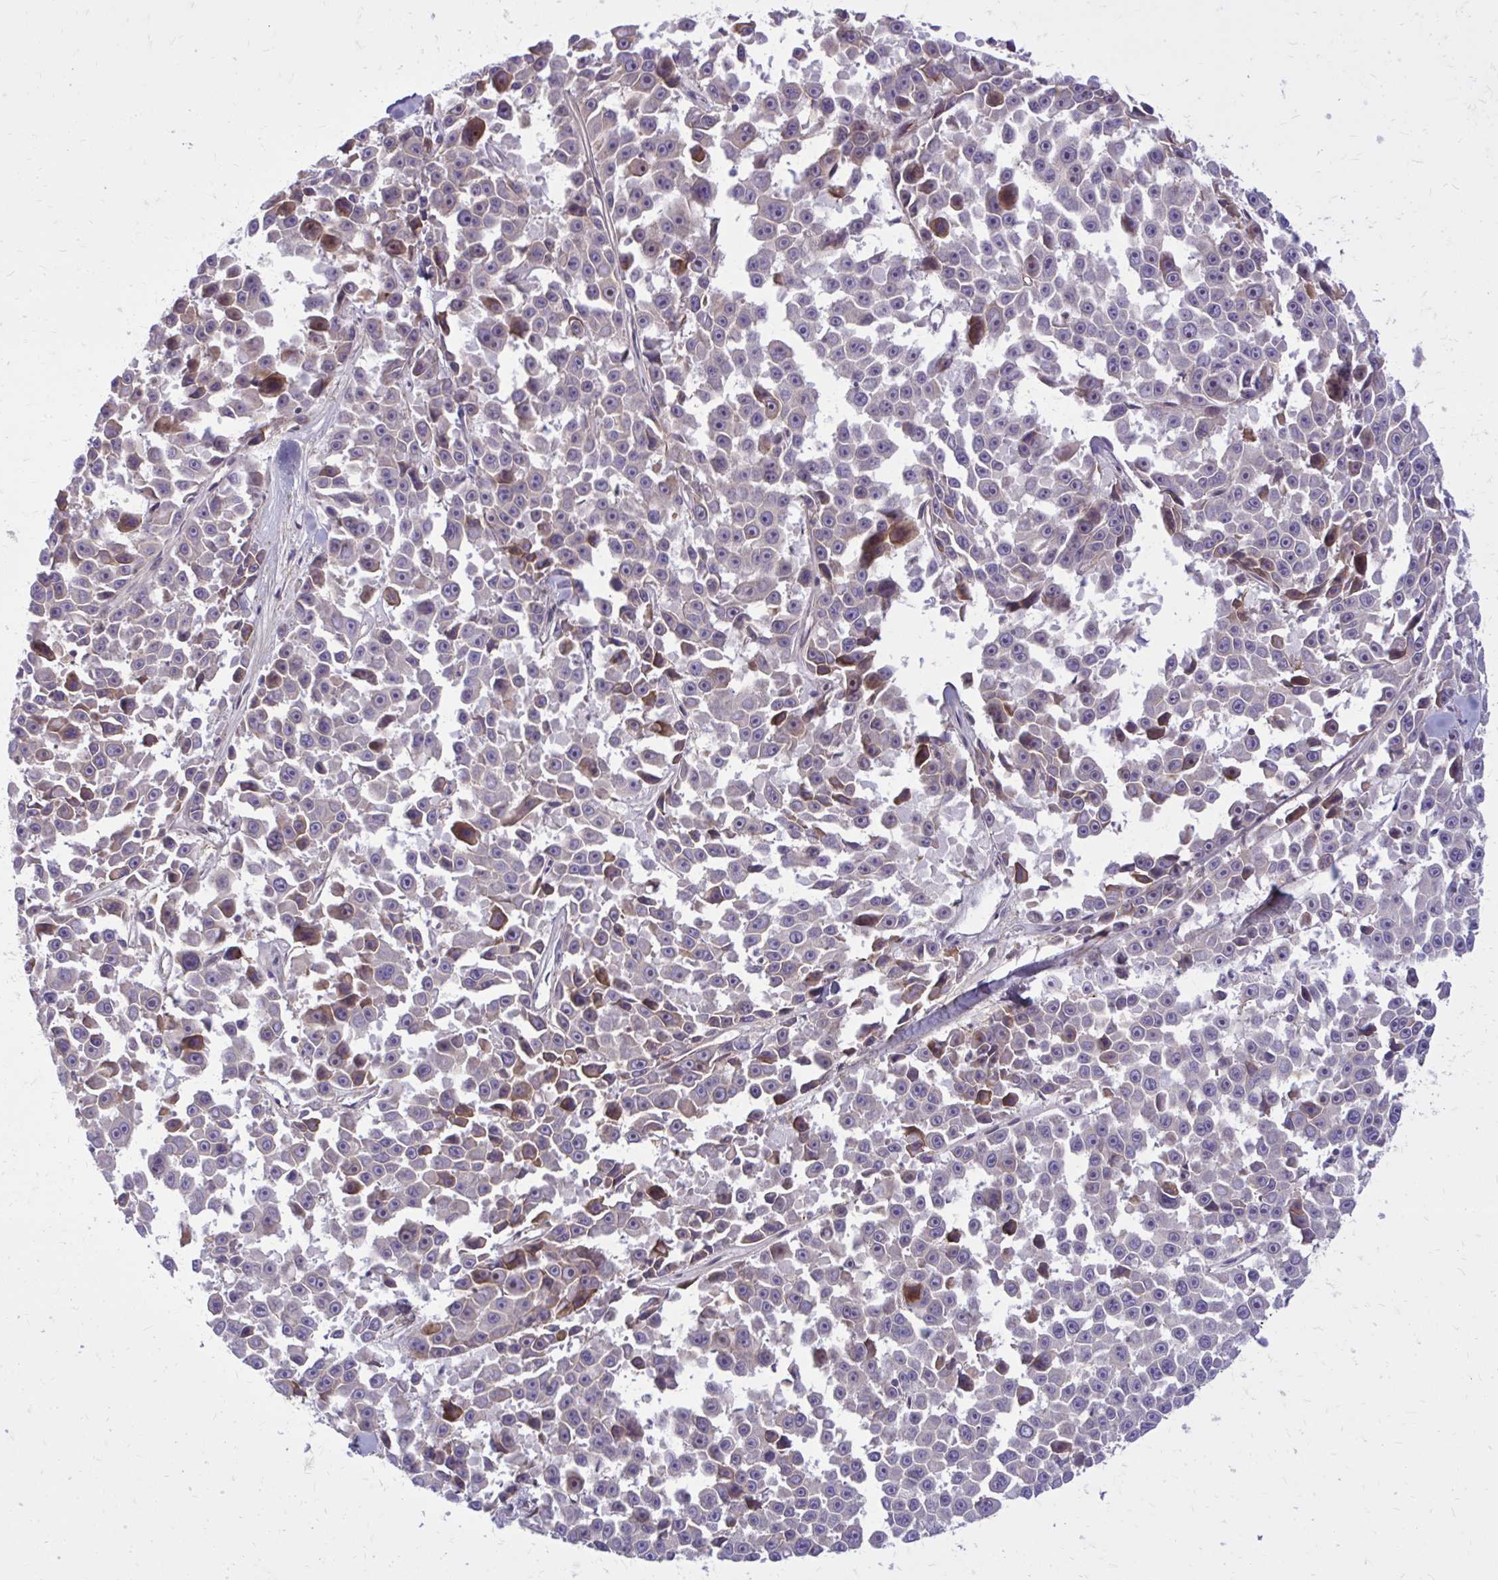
{"staining": {"intensity": "moderate", "quantity": "<25%", "location": "cytoplasmic/membranous"}, "tissue": "melanoma", "cell_type": "Tumor cells", "image_type": "cancer", "snomed": [{"axis": "morphology", "description": "Malignant melanoma, NOS"}, {"axis": "topography", "description": "Skin"}], "caption": "A brown stain highlights moderate cytoplasmic/membranous staining of a protein in human malignant melanoma tumor cells. The staining is performed using DAB (3,3'-diaminobenzidine) brown chromogen to label protein expression. The nuclei are counter-stained blue using hematoxylin.", "gene": "FAP", "patient": {"sex": "female", "age": 66}}